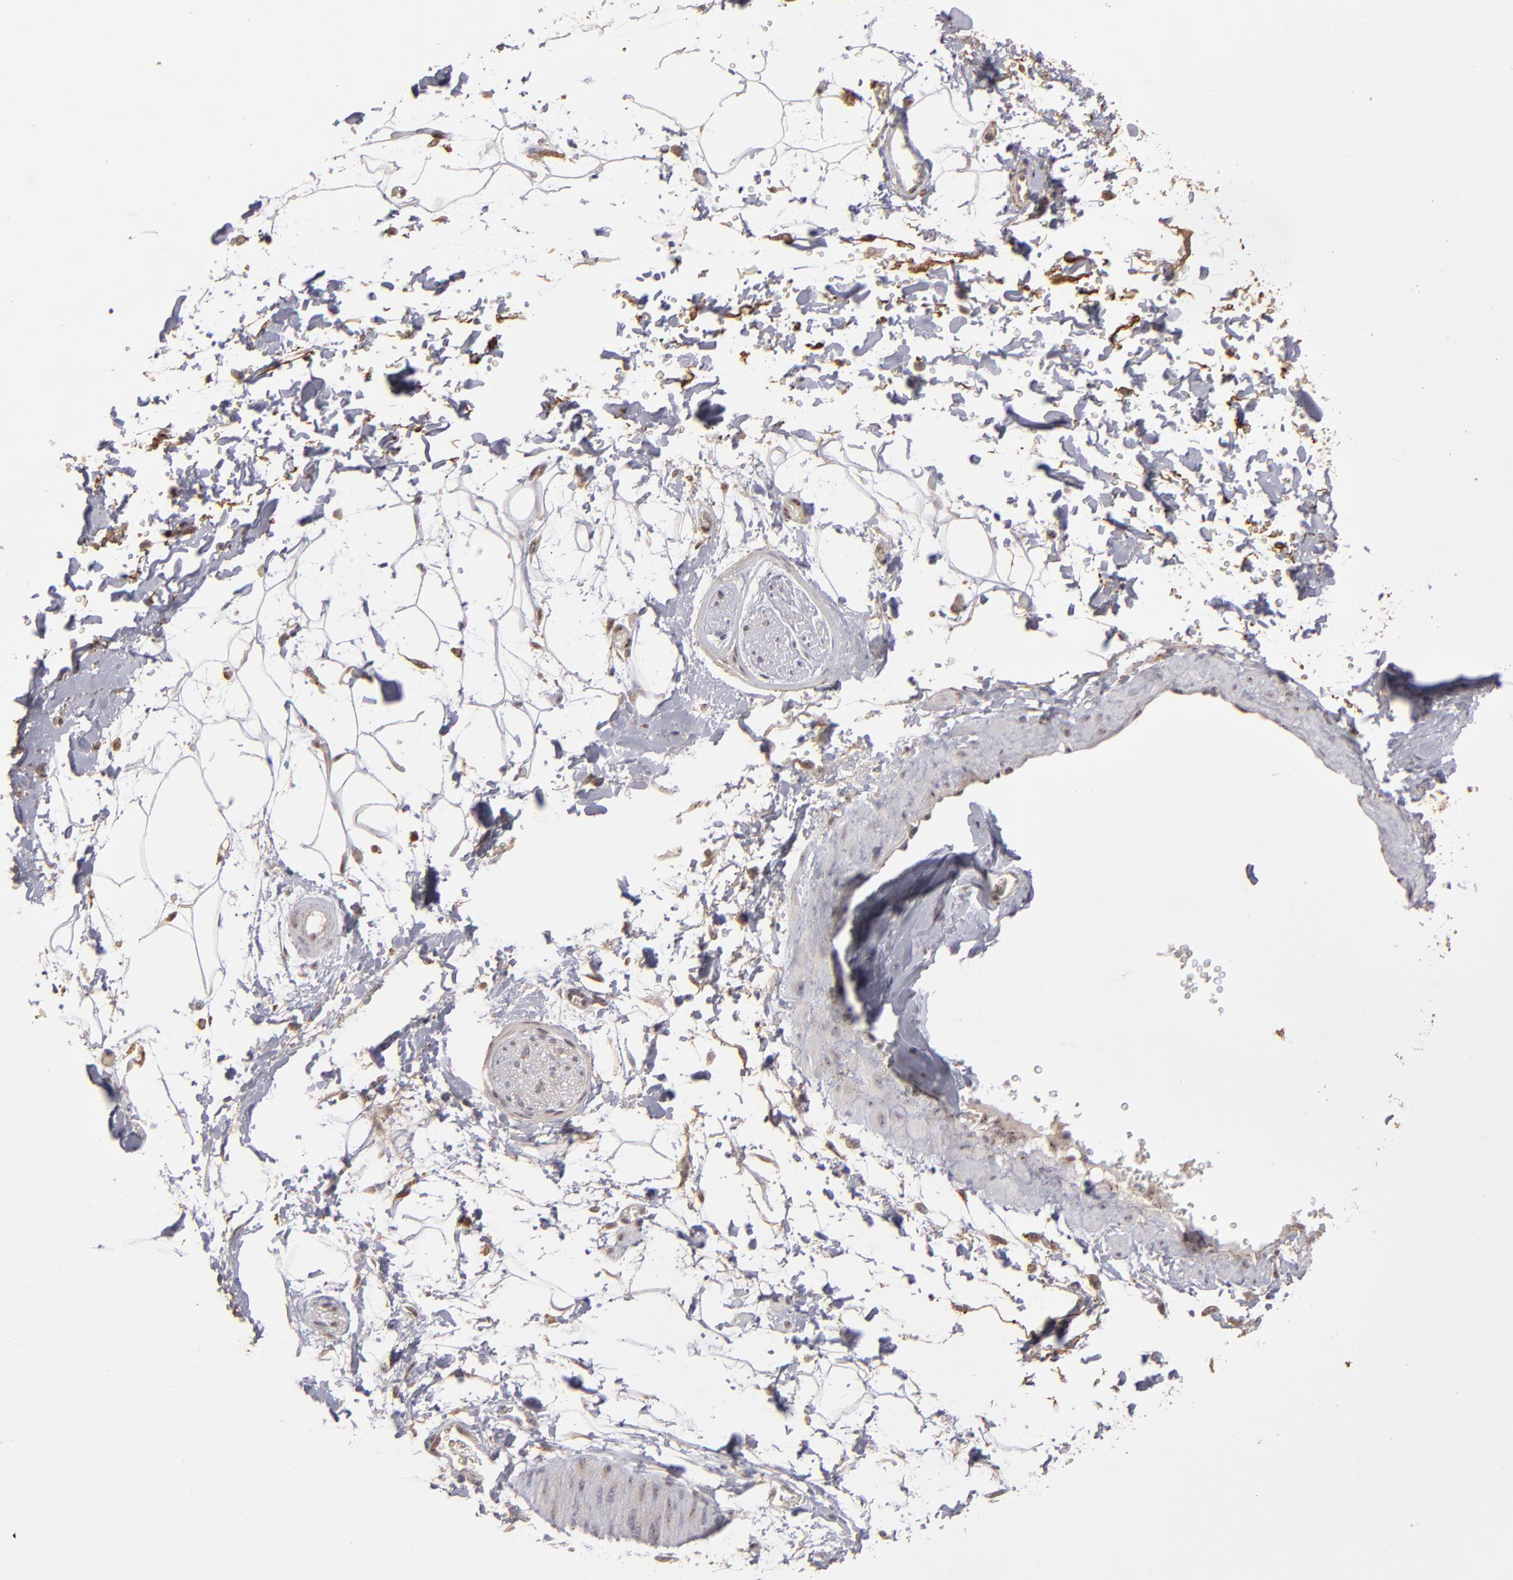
{"staining": {"intensity": "moderate", "quantity": ">75%", "location": "cytoplasmic/membranous"}, "tissue": "adipose tissue", "cell_type": "Adipocytes", "image_type": "normal", "snomed": [{"axis": "morphology", "description": "Normal tissue, NOS"}, {"axis": "topography", "description": "Soft tissue"}], "caption": "Moderate cytoplasmic/membranous staining for a protein is appreciated in approximately >75% of adipocytes of benign adipose tissue using immunohistochemistry.", "gene": "CD55", "patient": {"sex": "male", "age": 72}}